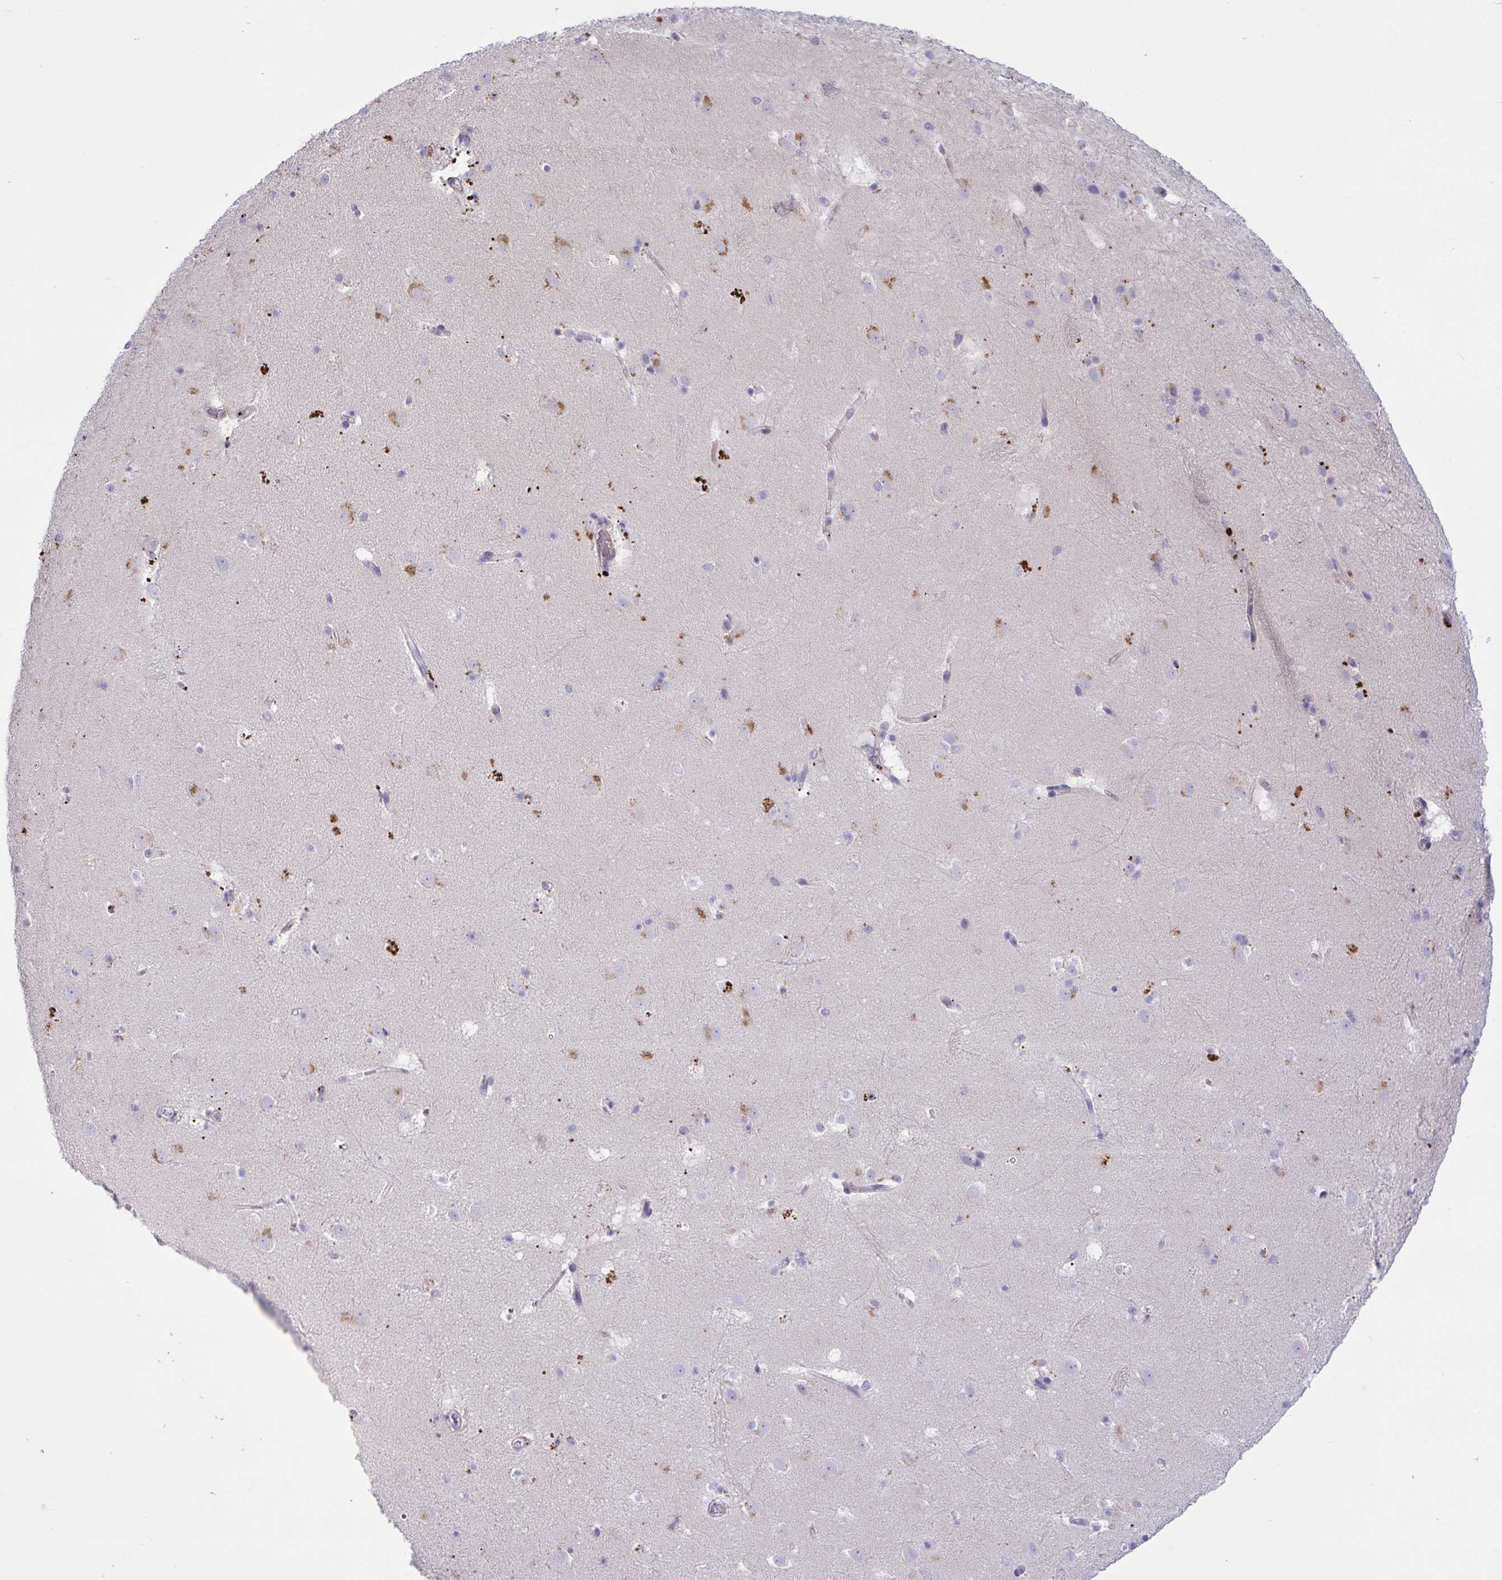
{"staining": {"intensity": "moderate", "quantity": "<25%", "location": "cytoplasmic/membranous"}, "tissue": "caudate", "cell_type": "Glial cells", "image_type": "normal", "snomed": [{"axis": "morphology", "description": "Normal tissue, NOS"}, {"axis": "topography", "description": "Lateral ventricle wall"}], "caption": "Benign caudate reveals moderate cytoplasmic/membranous positivity in about <25% of glial cells (Brightfield microscopy of DAB IHC at high magnification)..", "gene": "WDR97", "patient": {"sex": "male", "age": 37}}